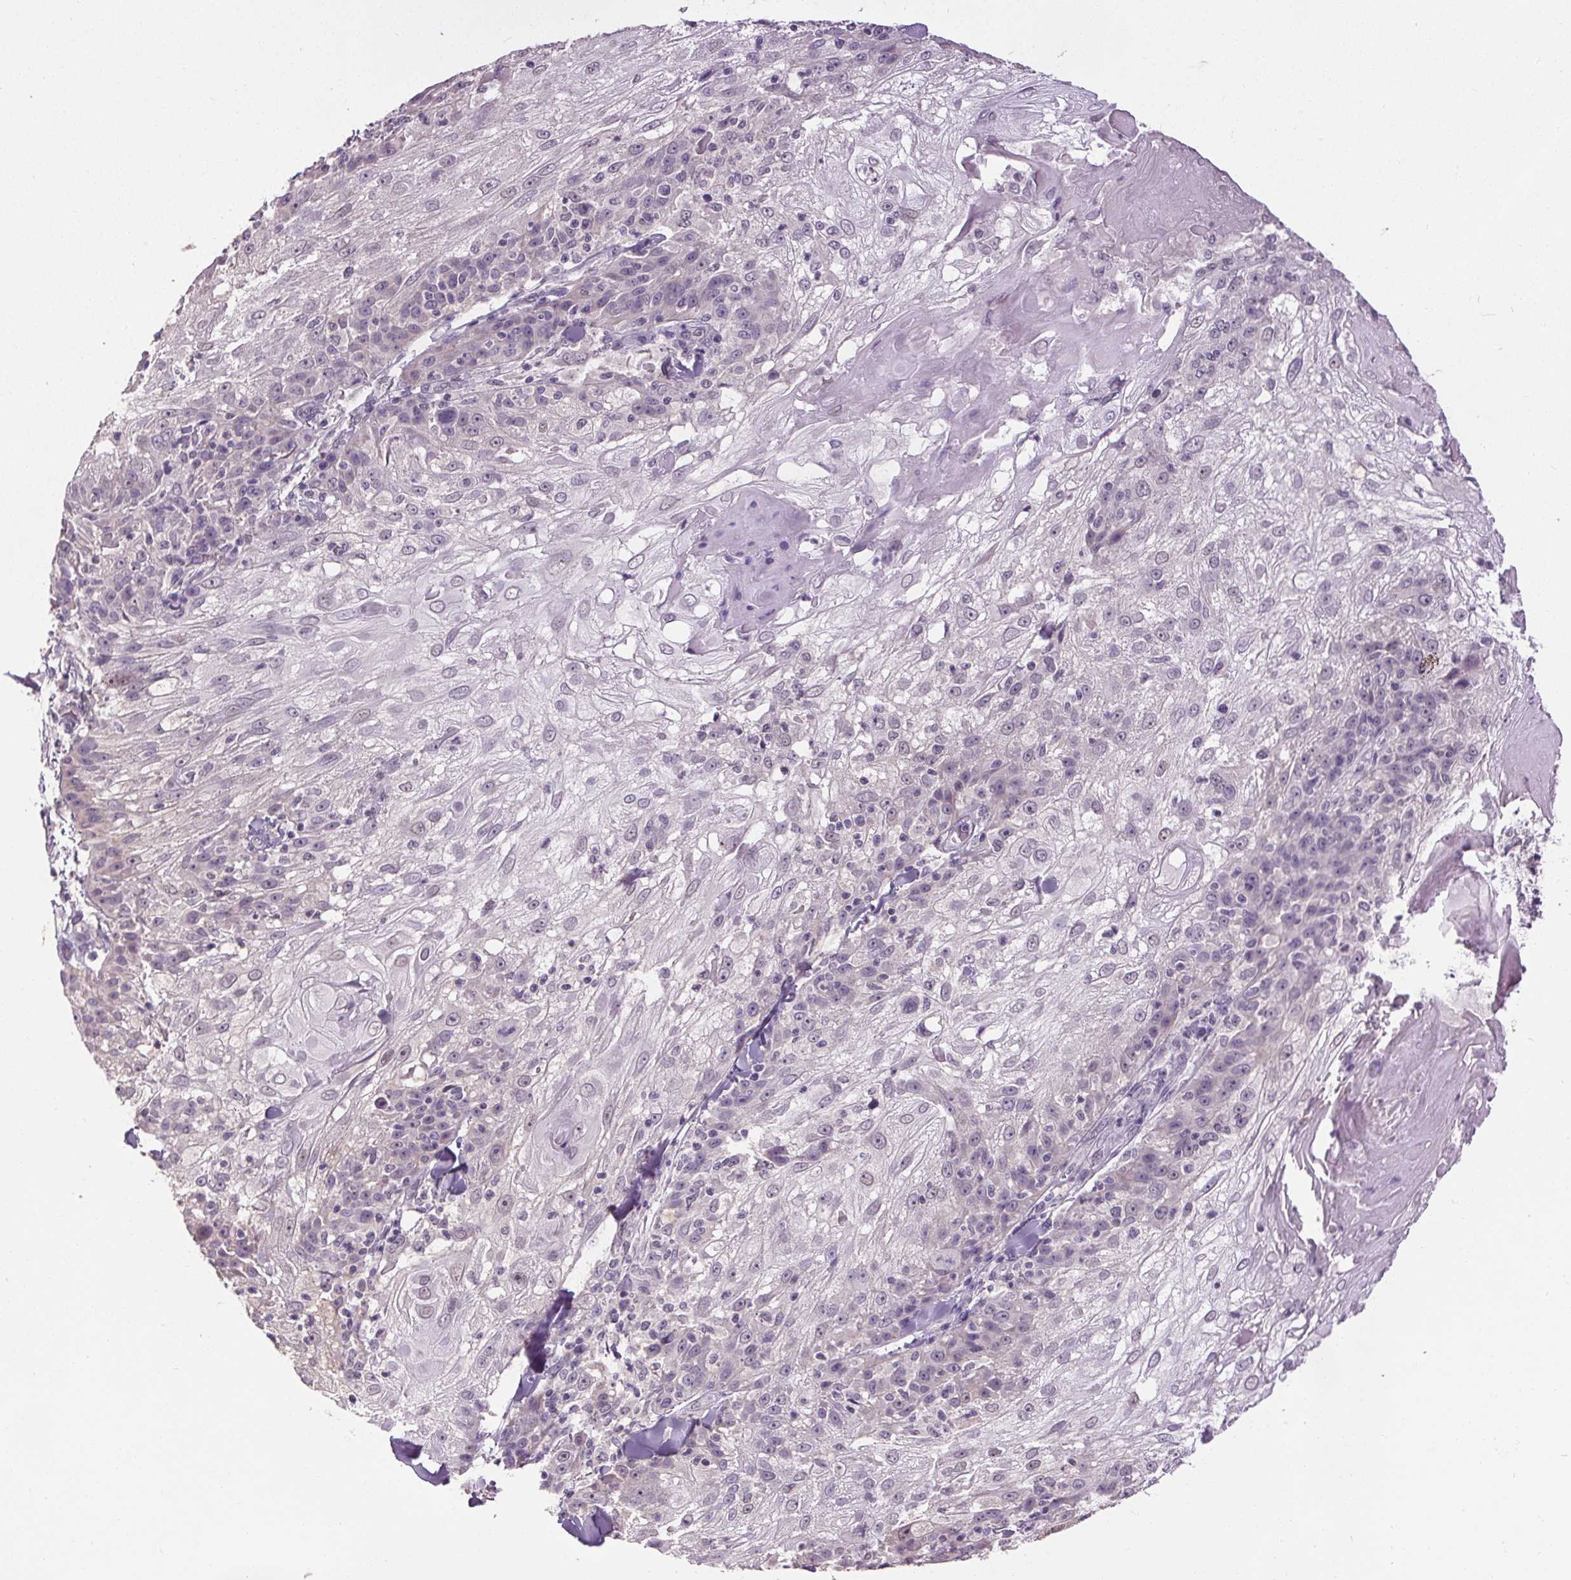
{"staining": {"intensity": "negative", "quantity": "none", "location": "none"}, "tissue": "skin cancer", "cell_type": "Tumor cells", "image_type": "cancer", "snomed": [{"axis": "morphology", "description": "Normal tissue, NOS"}, {"axis": "morphology", "description": "Squamous cell carcinoma, NOS"}, {"axis": "topography", "description": "Skin"}], "caption": "High magnification brightfield microscopy of skin cancer stained with DAB (3,3'-diaminobenzidine) (brown) and counterstained with hematoxylin (blue): tumor cells show no significant expression. (Stains: DAB (3,3'-diaminobenzidine) immunohistochemistry (IHC) with hematoxylin counter stain, Microscopy: brightfield microscopy at high magnification).", "gene": "SLC2A9", "patient": {"sex": "female", "age": 83}}